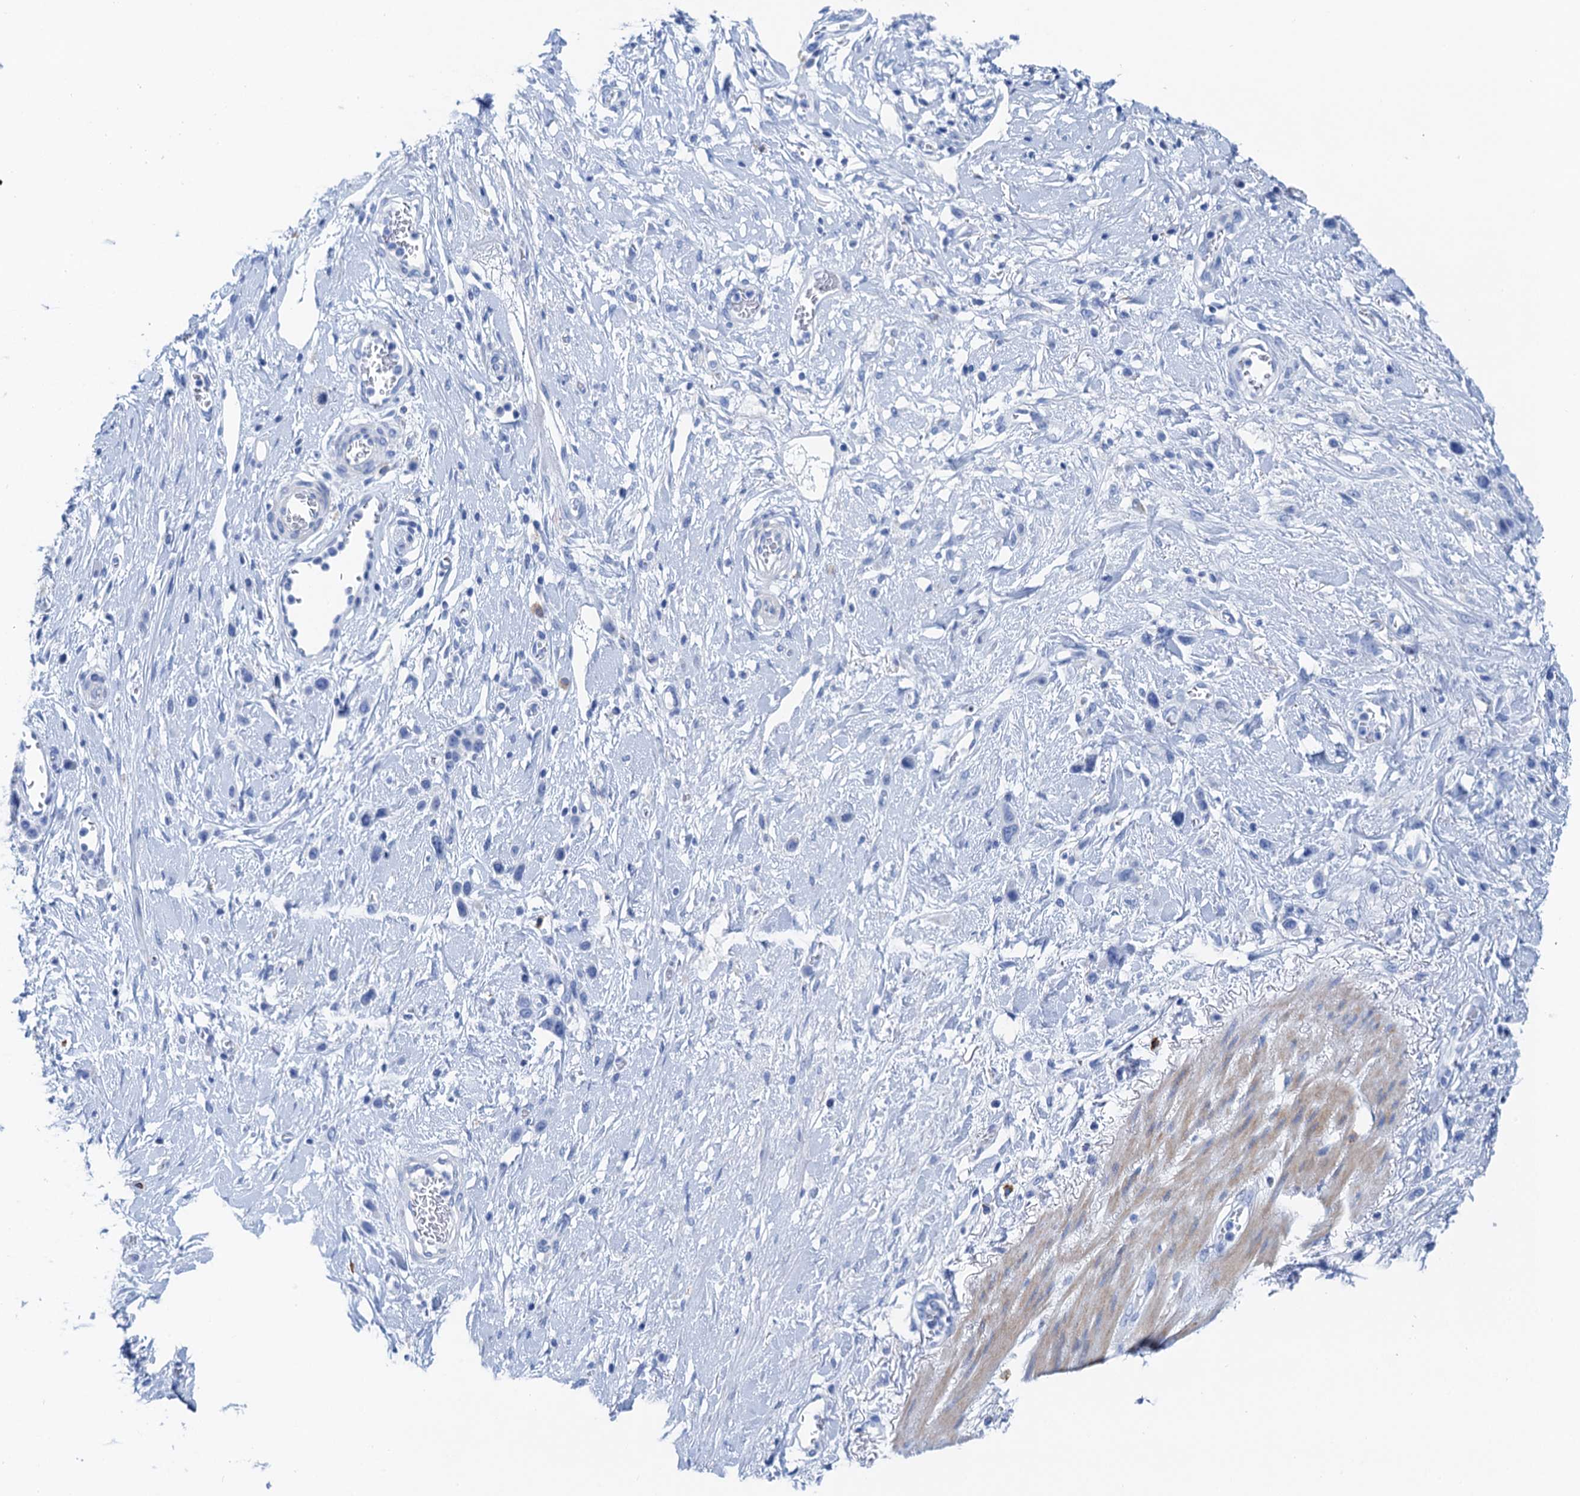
{"staining": {"intensity": "negative", "quantity": "none", "location": "none"}, "tissue": "stomach cancer", "cell_type": "Tumor cells", "image_type": "cancer", "snomed": [{"axis": "morphology", "description": "Adenocarcinoma, NOS"}, {"axis": "morphology", "description": "Adenocarcinoma, High grade"}, {"axis": "topography", "description": "Stomach, upper"}, {"axis": "topography", "description": "Stomach, lower"}], "caption": "Protein analysis of adenocarcinoma (stomach) shows no significant expression in tumor cells.", "gene": "NLRP10", "patient": {"sex": "female", "age": 65}}